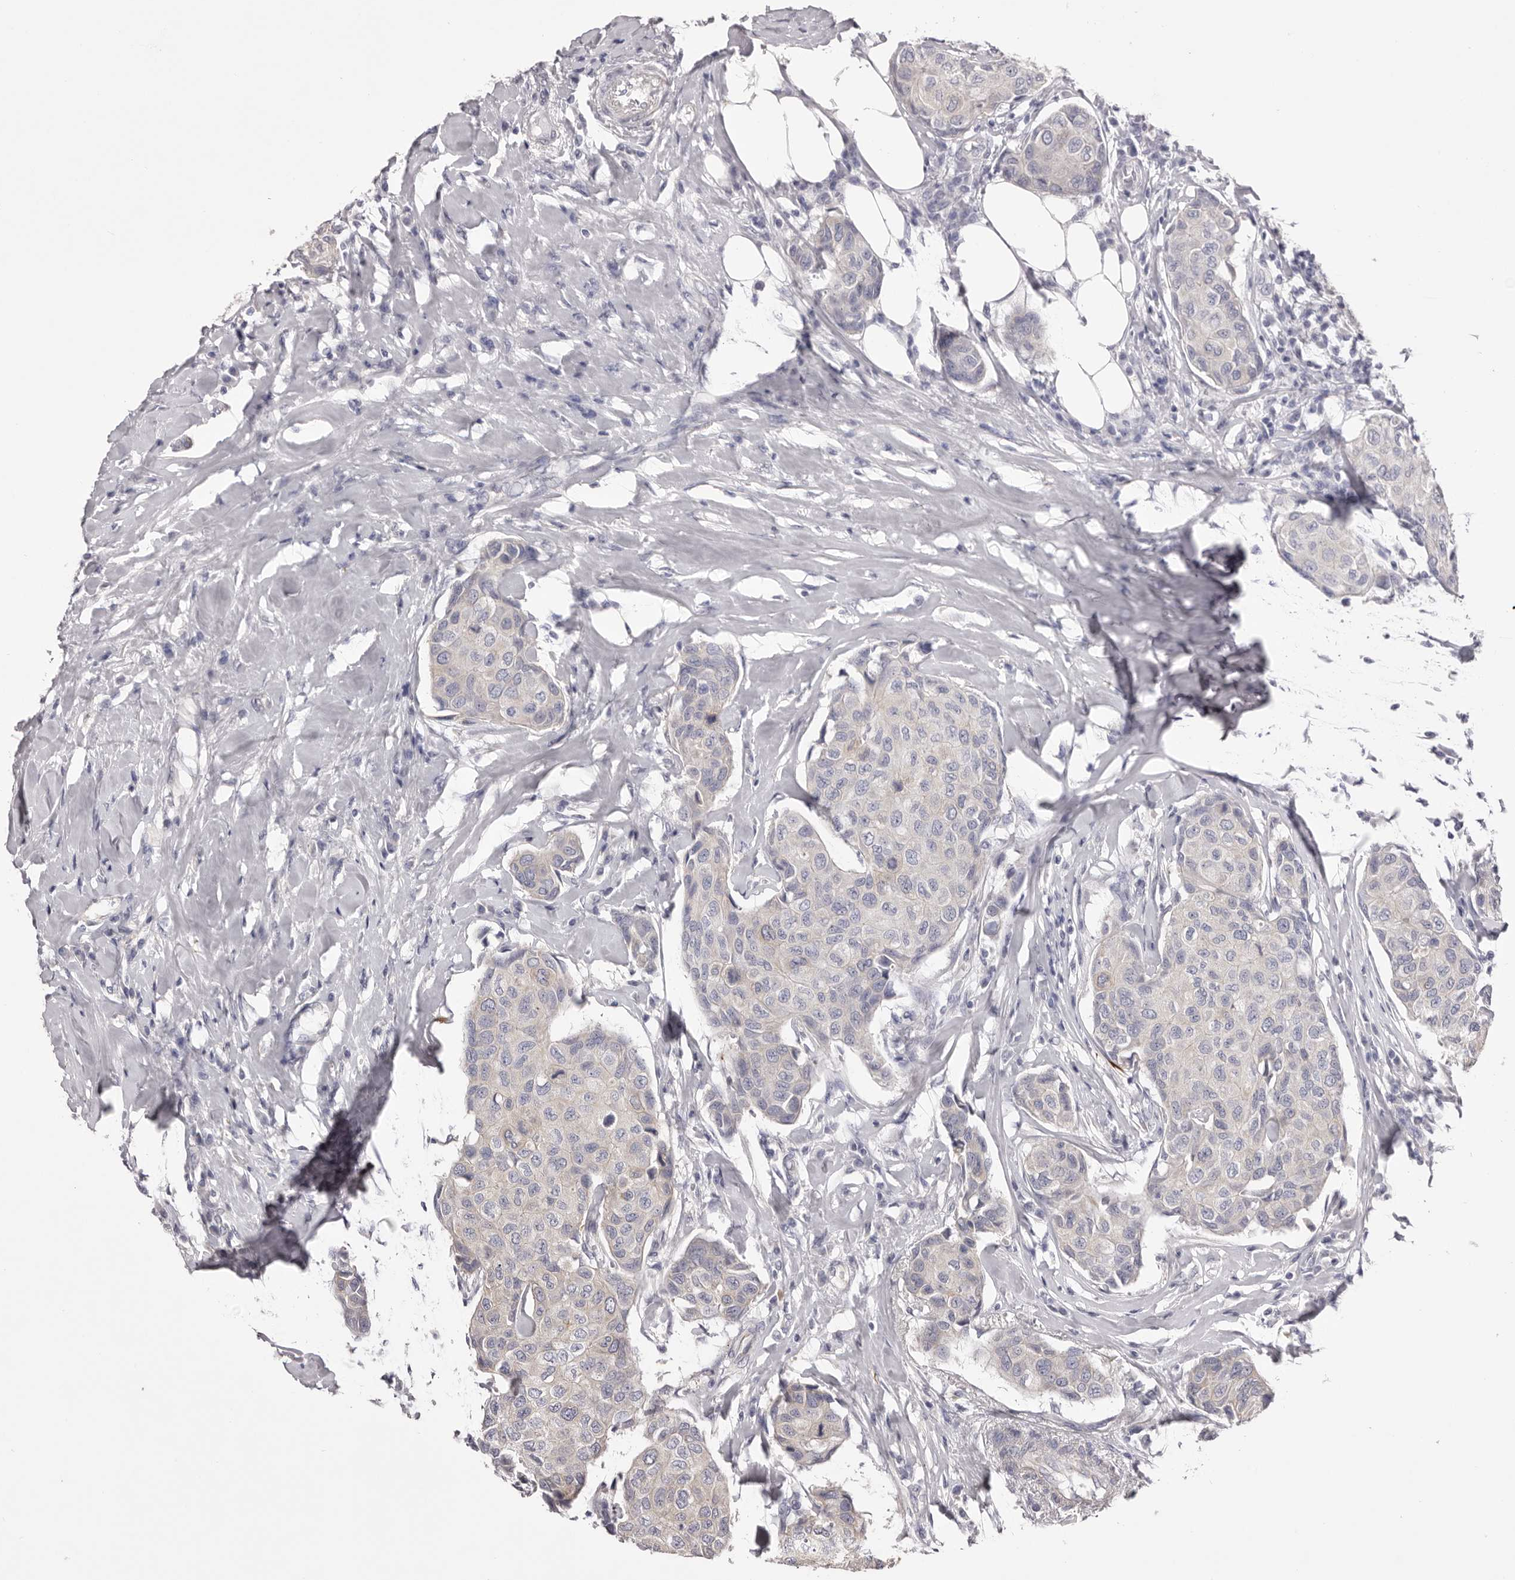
{"staining": {"intensity": "negative", "quantity": "none", "location": "none"}, "tissue": "breast cancer", "cell_type": "Tumor cells", "image_type": "cancer", "snomed": [{"axis": "morphology", "description": "Duct carcinoma"}, {"axis": "topography", "description": "Breast"}], "caption": "Micrograph shows no protein expression in tumor cells of invasive ductal carcinoma (breast) tissue.", "gene": "PNRC1", "patient": {"sex": "female", "age": 80}}